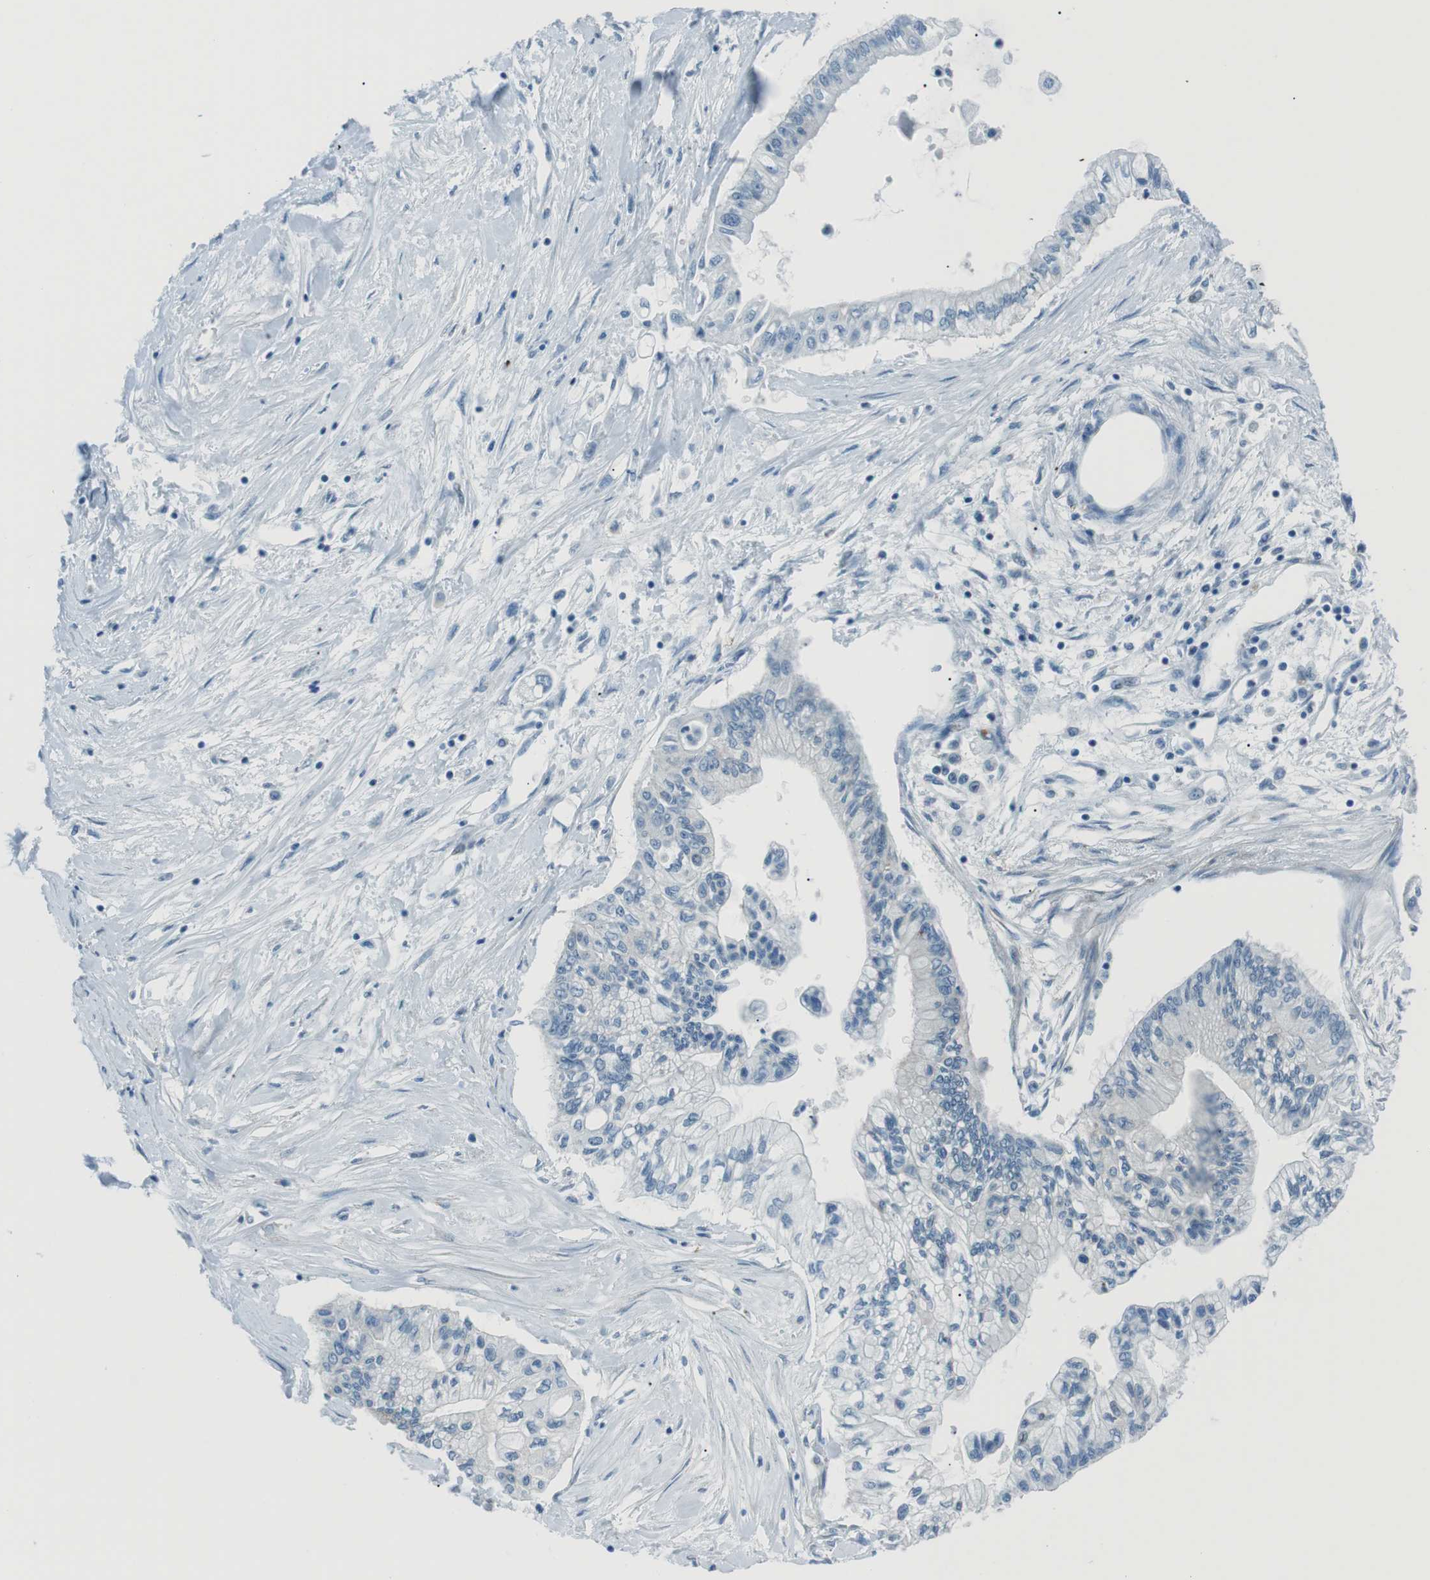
{"staining": {"intensity": "negative", "quantity": "none", "location": "none"}, "tissue": "pancreatic cancer", "cell_type": "Tumor cells", "image_type": "cancer", "snomed": [{"axis": "morphology", "description": "Adenocarcinoma, NOS"}, {"axis": "topography", "description": "Pancreas"}], "caption": "The photomicrograph reveals no significant expression in tumor cells of pancreatic cancer (adenocarcinoma). Nuclei are stained in blue.", "gene": "ST6GAL1", "patient": {"sex": "female", "age": 77}}